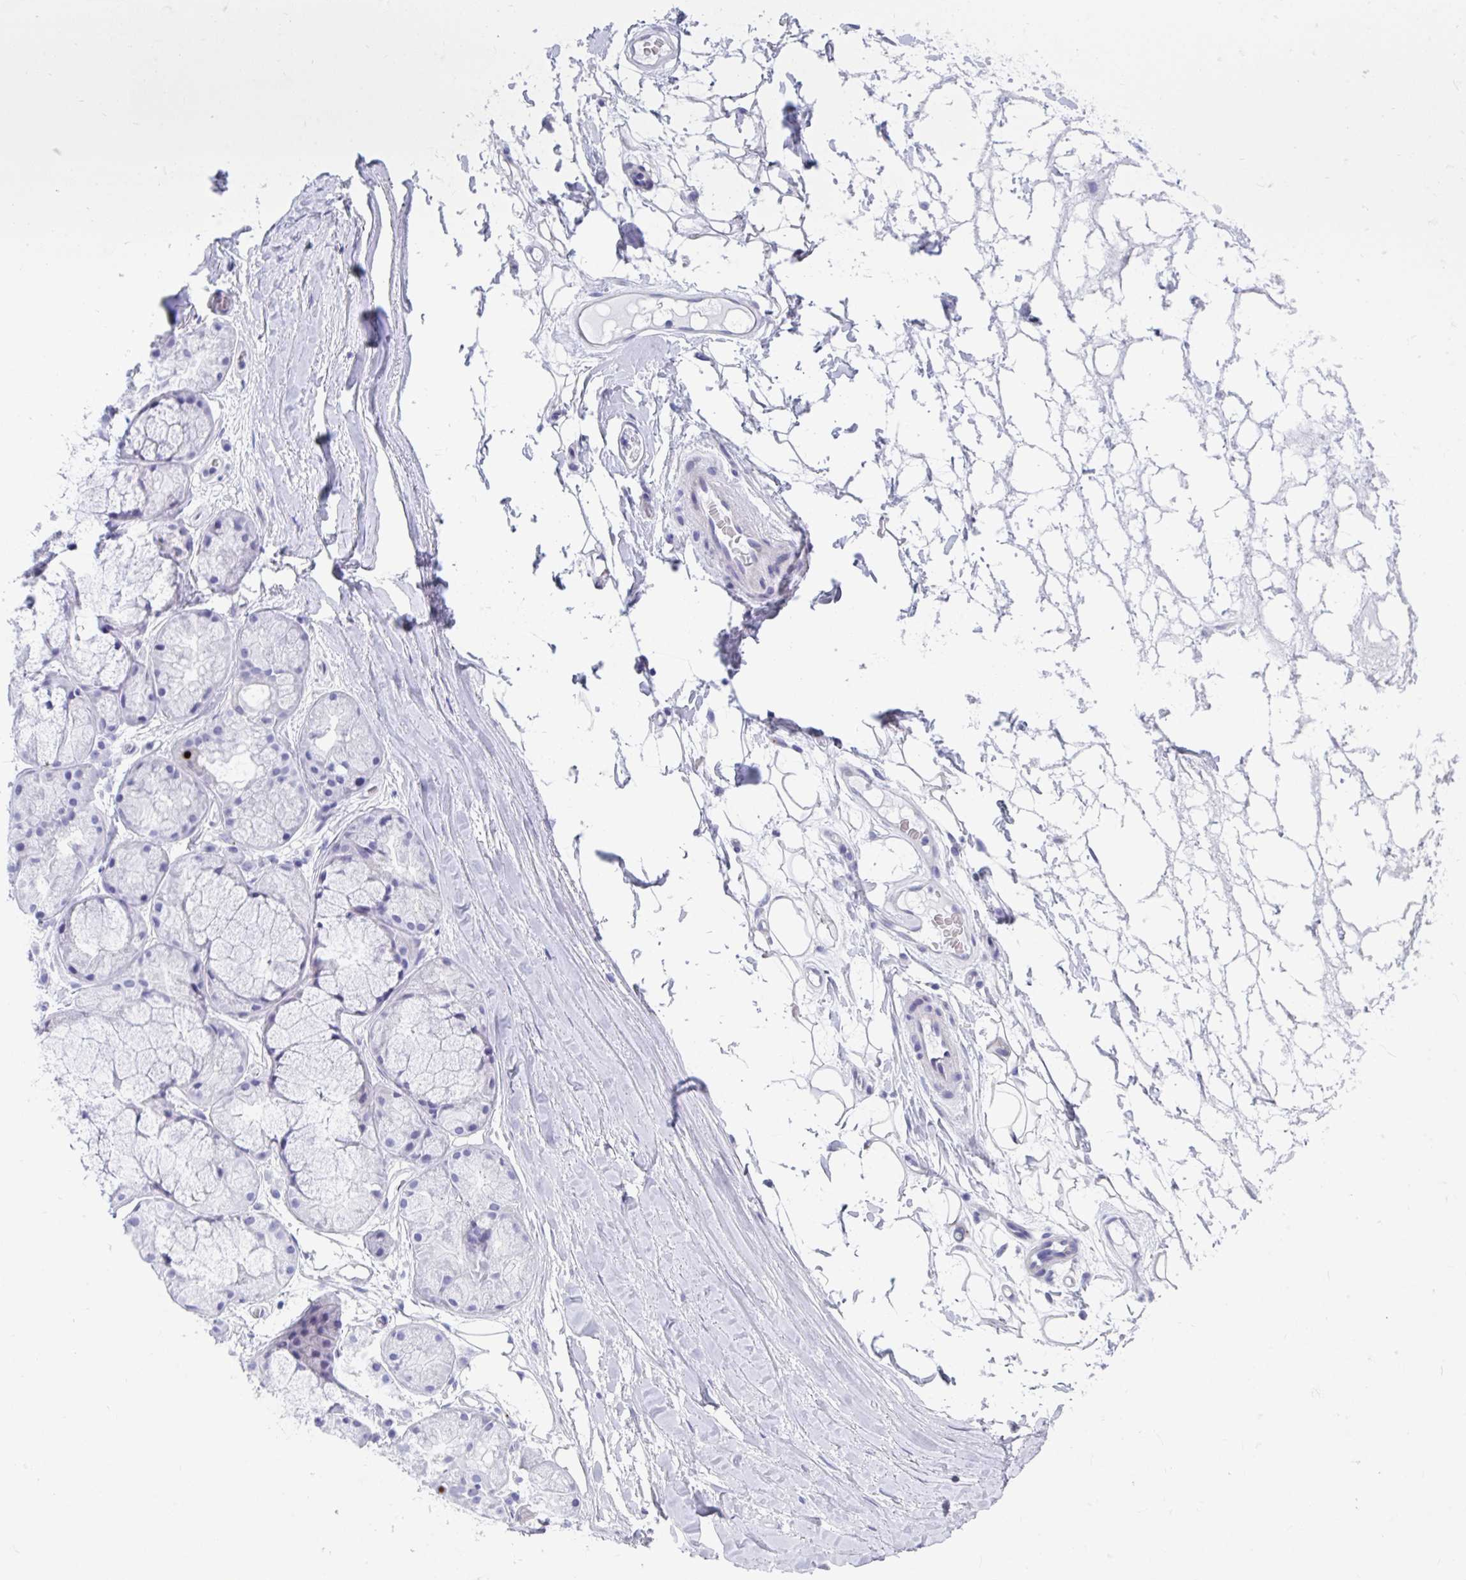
{"staining": {"intensity": "negative", "quantity": "none", "location": "none"}, "tissue": "adipose tissue", "cell_type": "Adipocytes", "image_type": "normal", "snomed": [{"axis": "morphology", "description": "Normal tissue, NOS"}, {"axis": "topography", "description": "Lymph node"}, {"axis": "topography", "description": "Cartilage tissue"}, {"axis": "topography", "description": "Nasopharynx"}], "caption": "An image of adipose tissue stained for a protein reveals no brown staining in adipocytes. Brightfield microscopy of immunohistochemistry (IHC) stained with DAB (3,3'-diaminobenzidine) (brown) and hematoxylin (blue), captured at high magnification.", "gene": "TTC30A", "patient": {"sex": "male", "age": 63}}